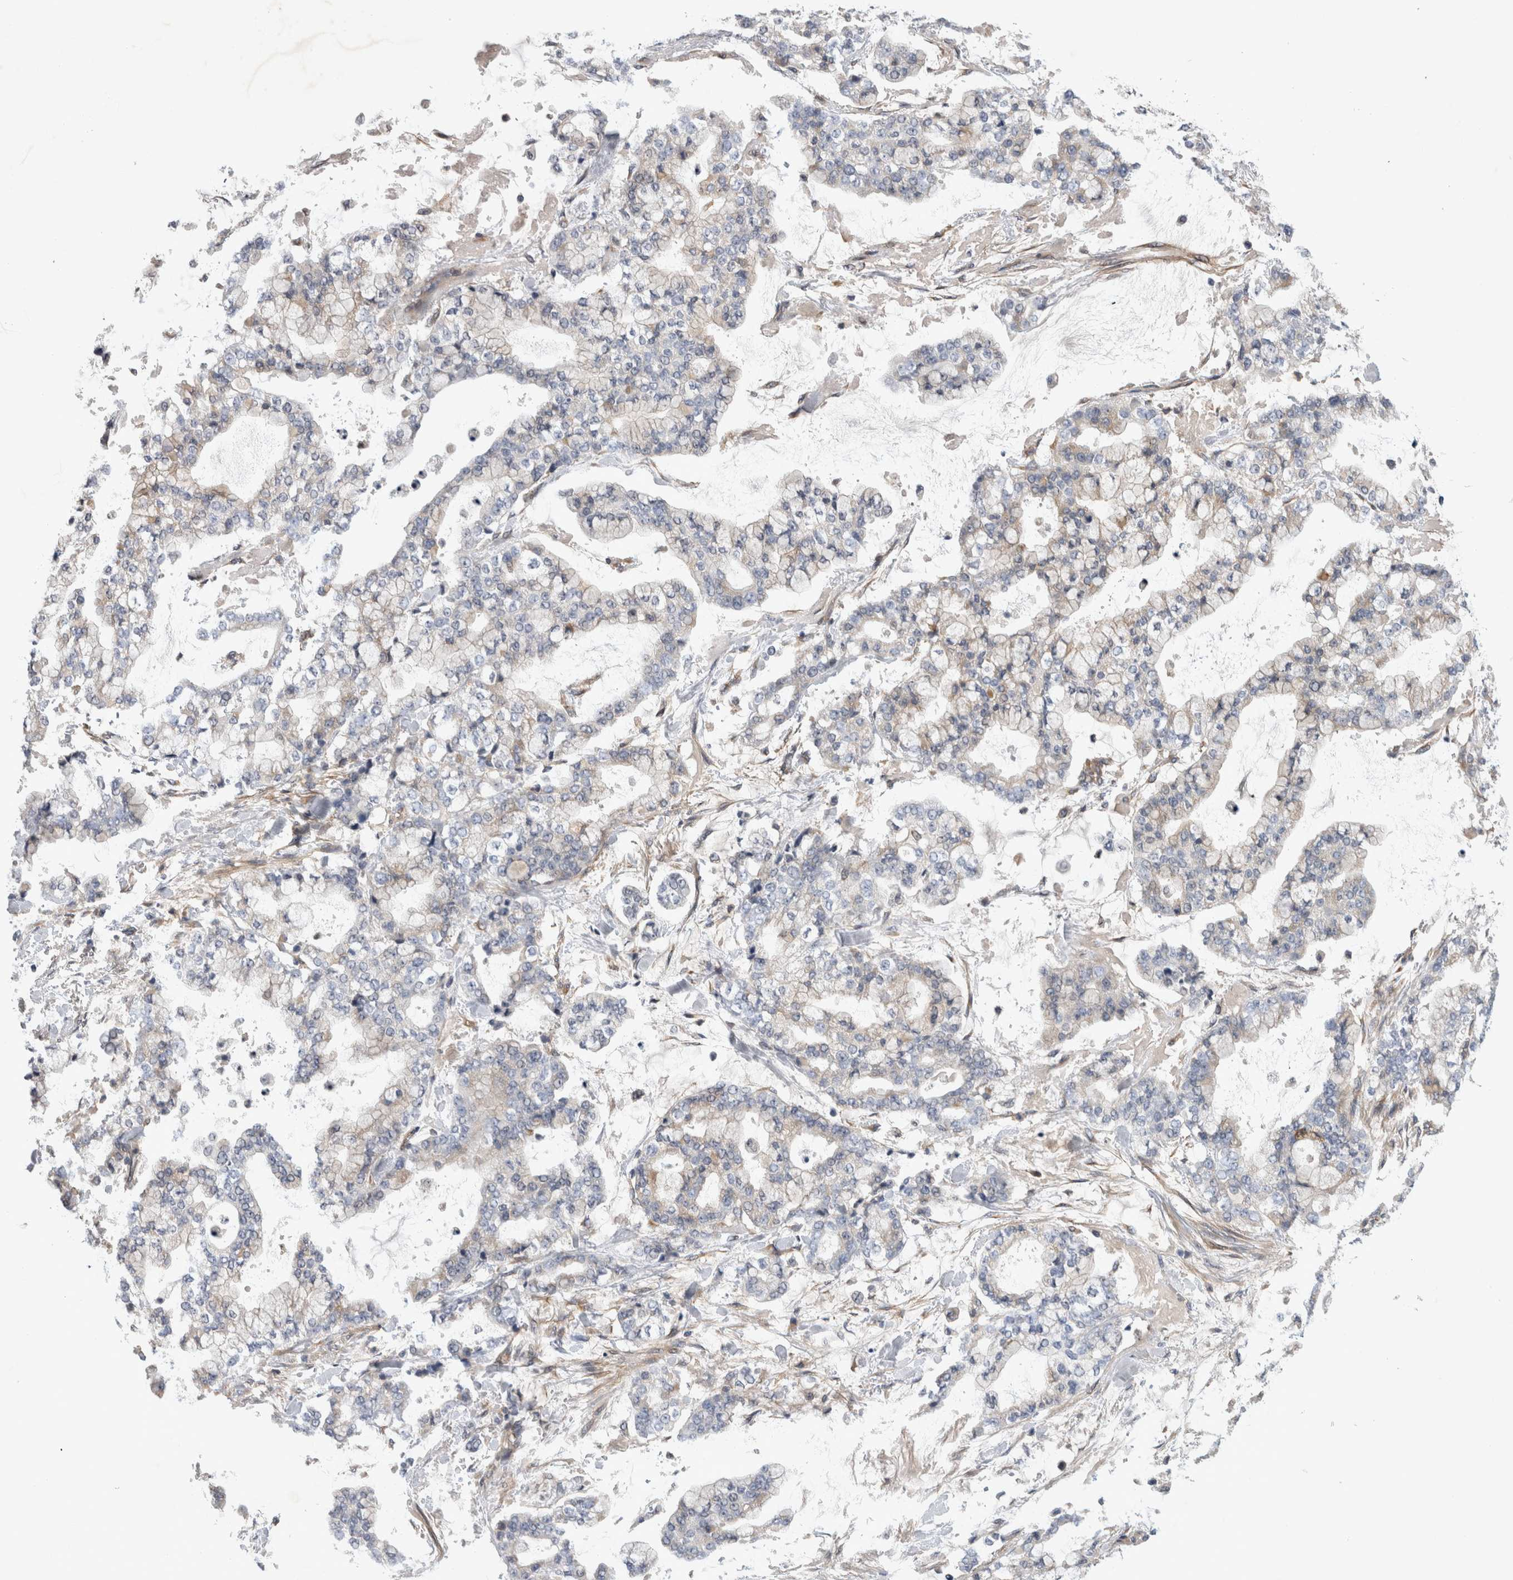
{"staining": {"intensity": "negative", "quantity": "none", "location": "none"}, "tissue": "stomach cancer", "cell_type": "Tumor cells", "image_type": "cancer", "snomed": [{"axis": "morphology", "description": "Normal tissue, NOS"}, {"axis": "morphology", "description": "Adenocarcinoma, NOS"}, {"axis": "topography", "description": "Stomach, upper"}, {"axis": "topography", "description": "Stomach"}], "caption": "DAB (3,3'-diaminobenzidine) immunohistochemical staining of stomach adenocarcinoma exhibits no significant staining in tumor cells. The staining is performed using DAB (3,3'-diaminobenzidine) brown chromogen with nuclei counter-stained in using hematoxylin.", "gene": "ANKFY1", "patient": {"sex": "male", "age": 76}}